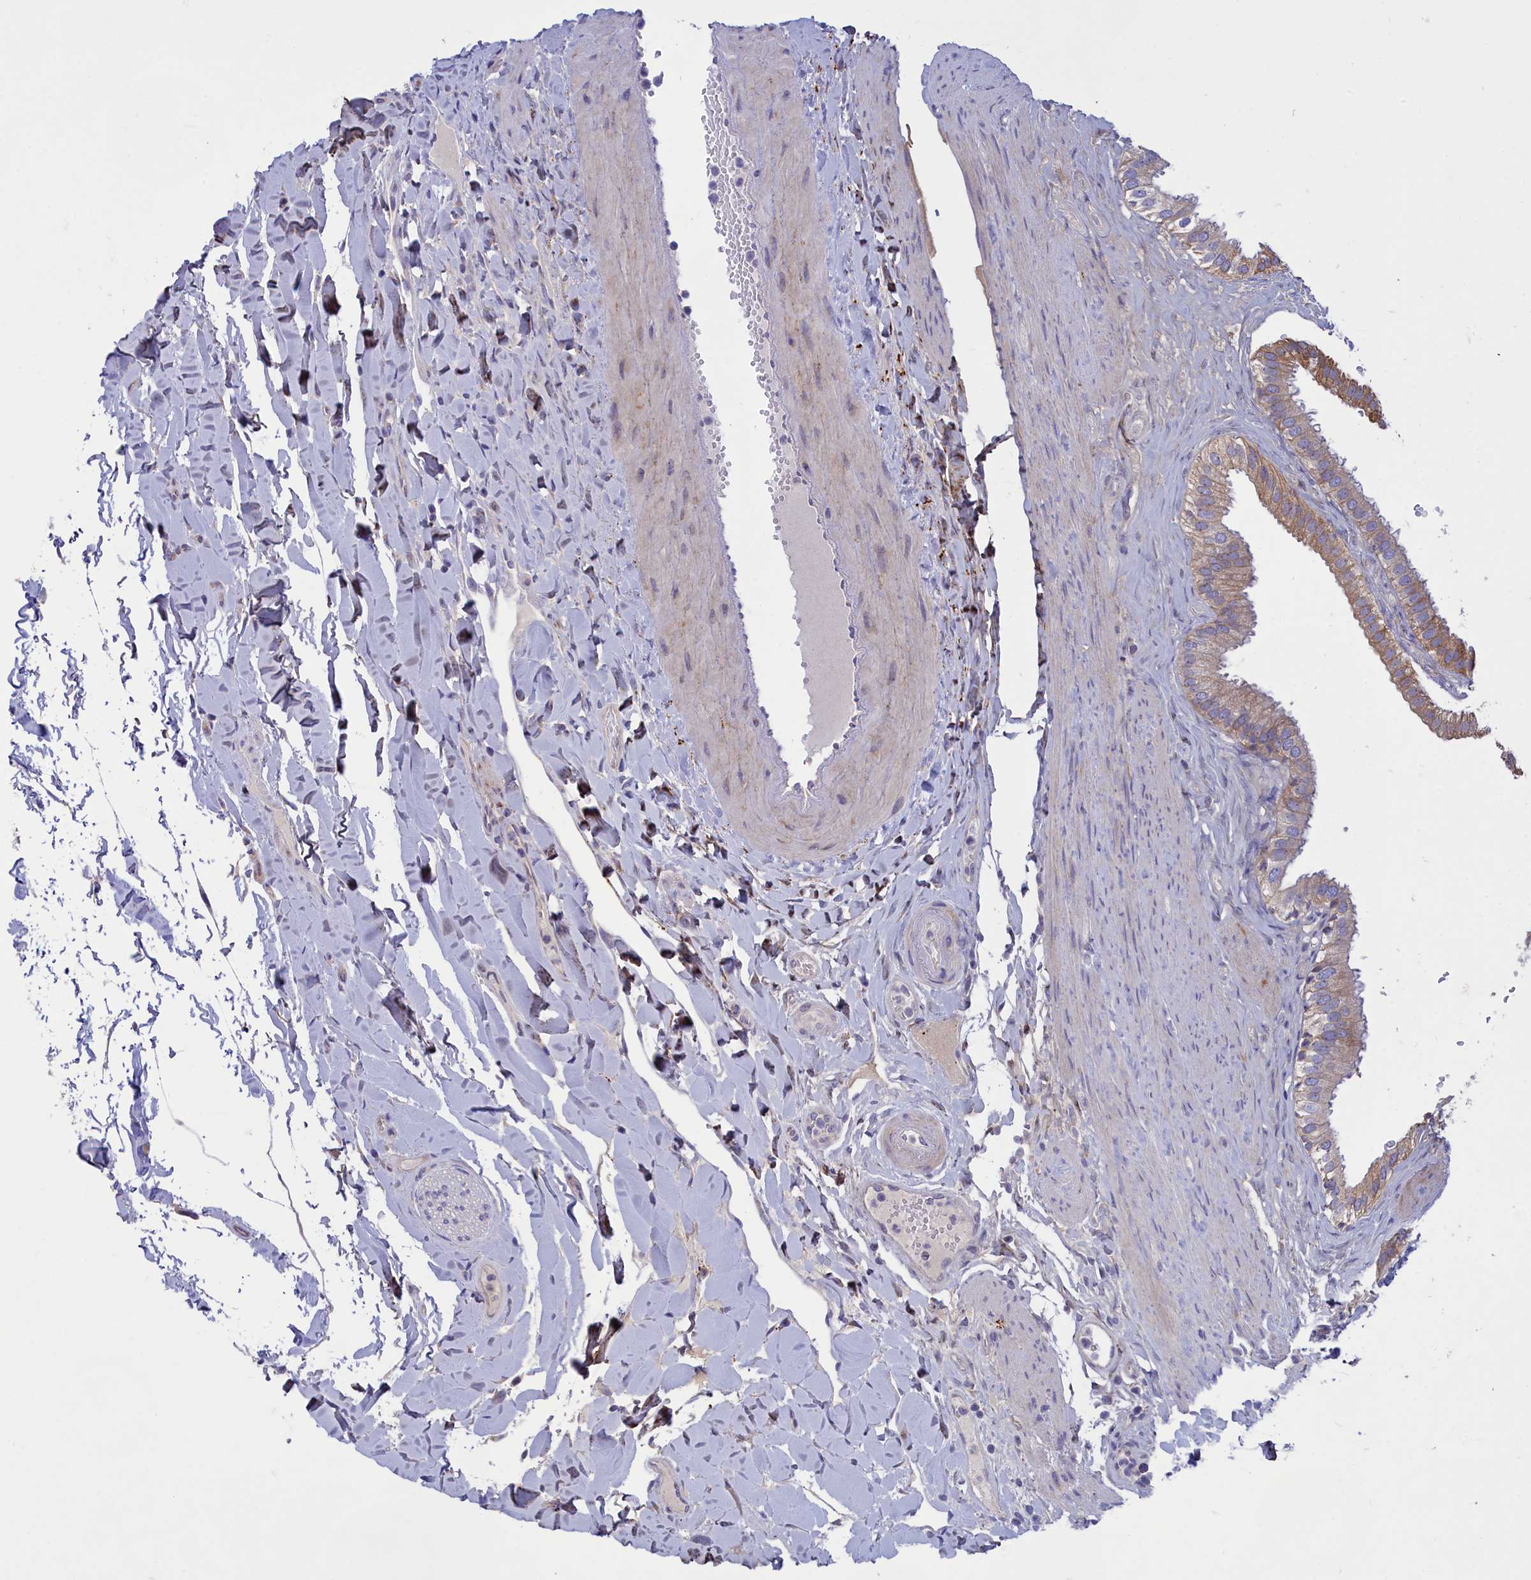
{"staining": {"intensity": "moderate", "quantity": "<25%", "location": "cytoplasmic/membranous"}, "tissue": "gallbladder", "cell_type": "Glandular cells", "image_type": "normal", "snomed": [{"axis": "morphology", "description": "Normal tissue, NOS"}, {"axis": "topography", "description": "Gallbladder"}], "caption": "This histopathology image exhibits IHC staining of normal human gallbladder, with low moderate cytoplasmic/membranous expression in about <25% of glandular cells.", "gene": "TMEM30B", "patient": {"sex": "female", "age": 61}}